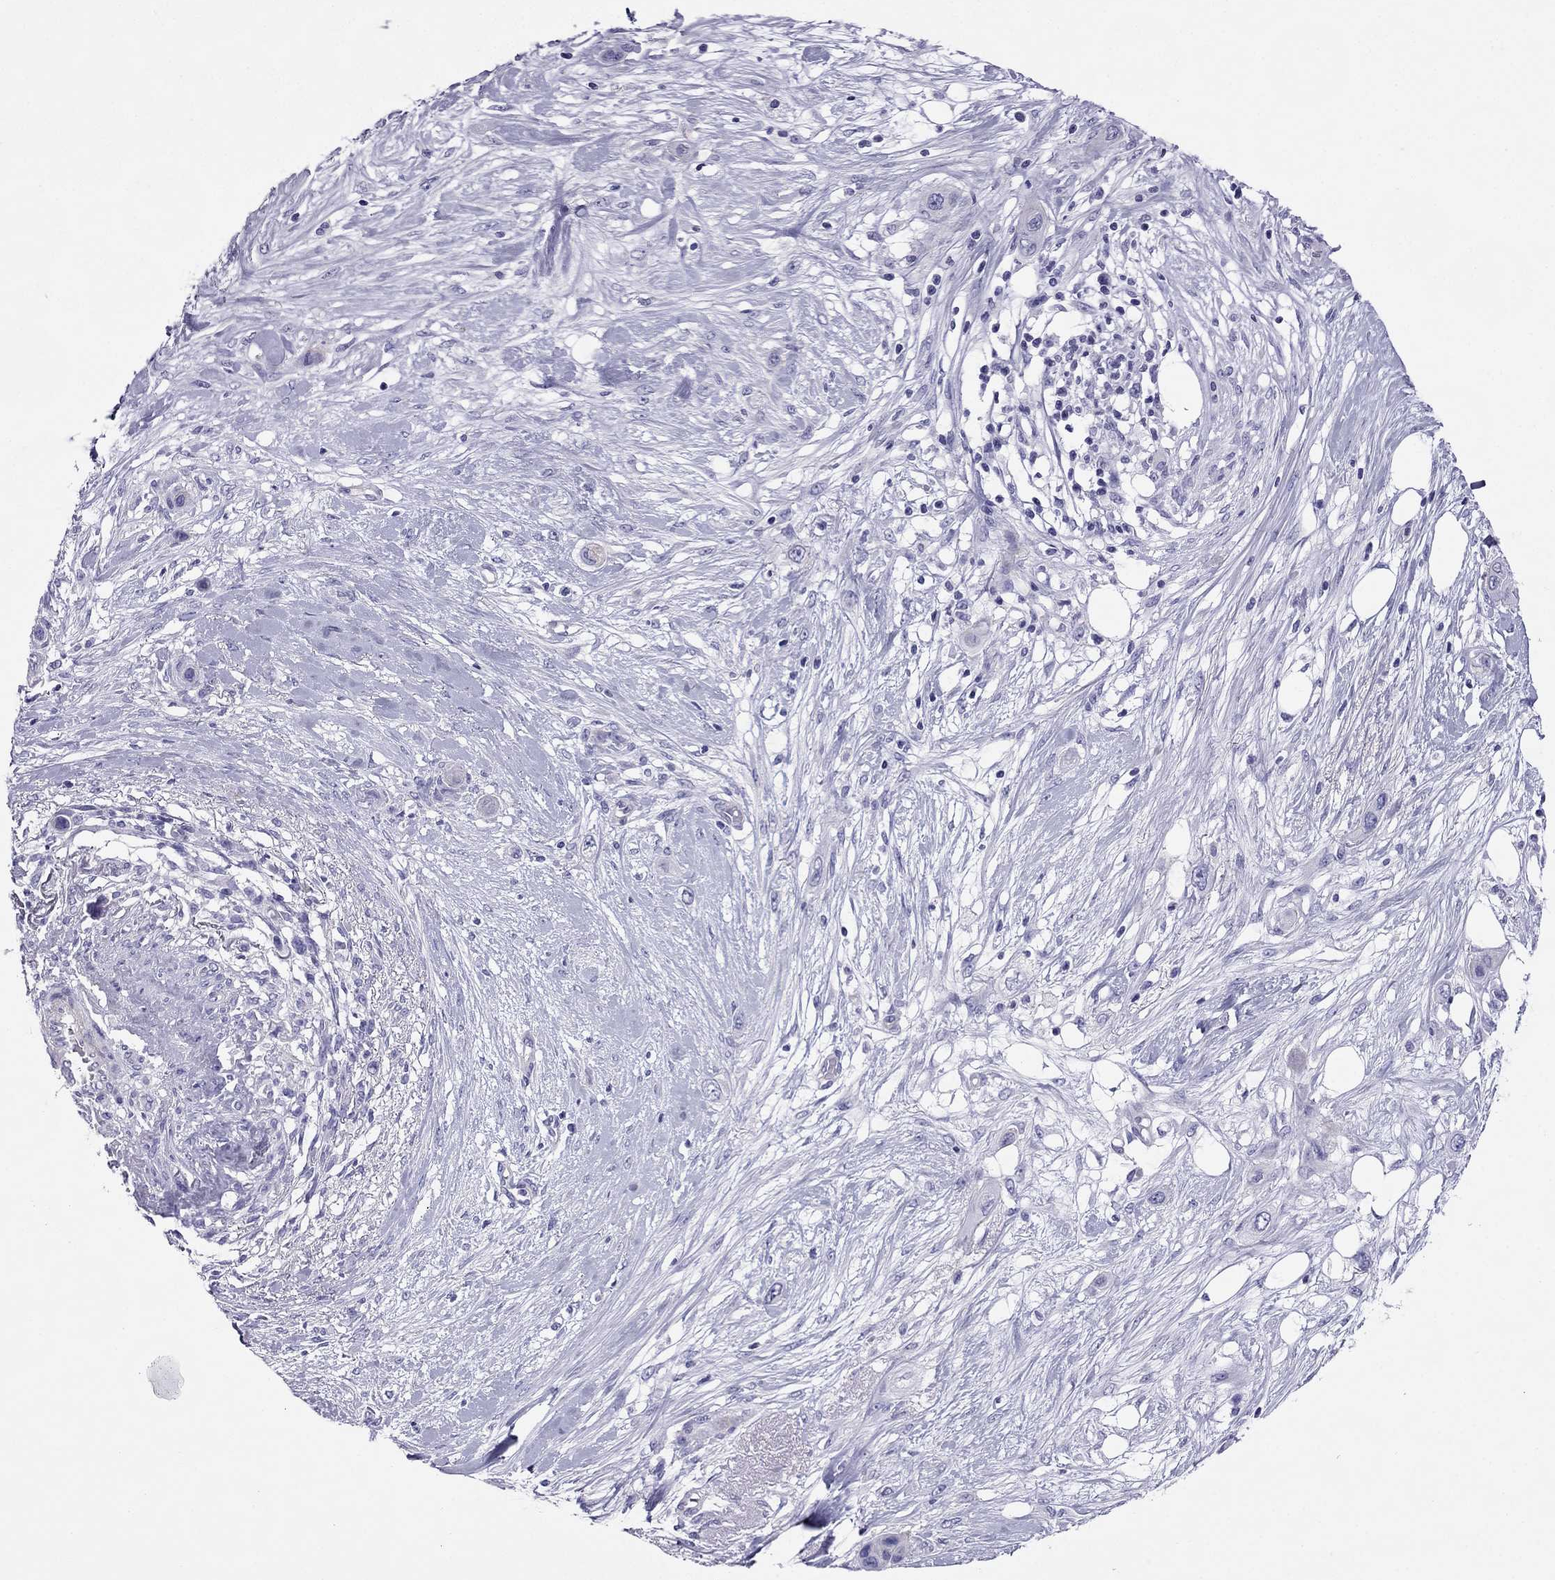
{"staining": {"intensity": "negative", "quantity": "none", "location": "none"}, "tissue": "skin cancer", "cell_type": "Tumor cells", "image_type": "cancer", "snomed": [{"axis": "morphology", "description": "Squamous cell carcinoma, NOS"}, {"axis": "topography", "description": "Skin"}], "caption": "There is no significant expression in tumor cells of skin cancer (squamous cell carcinoma).", "gene": "MYL11", "patient": {"sex": "male", "age": 79}}